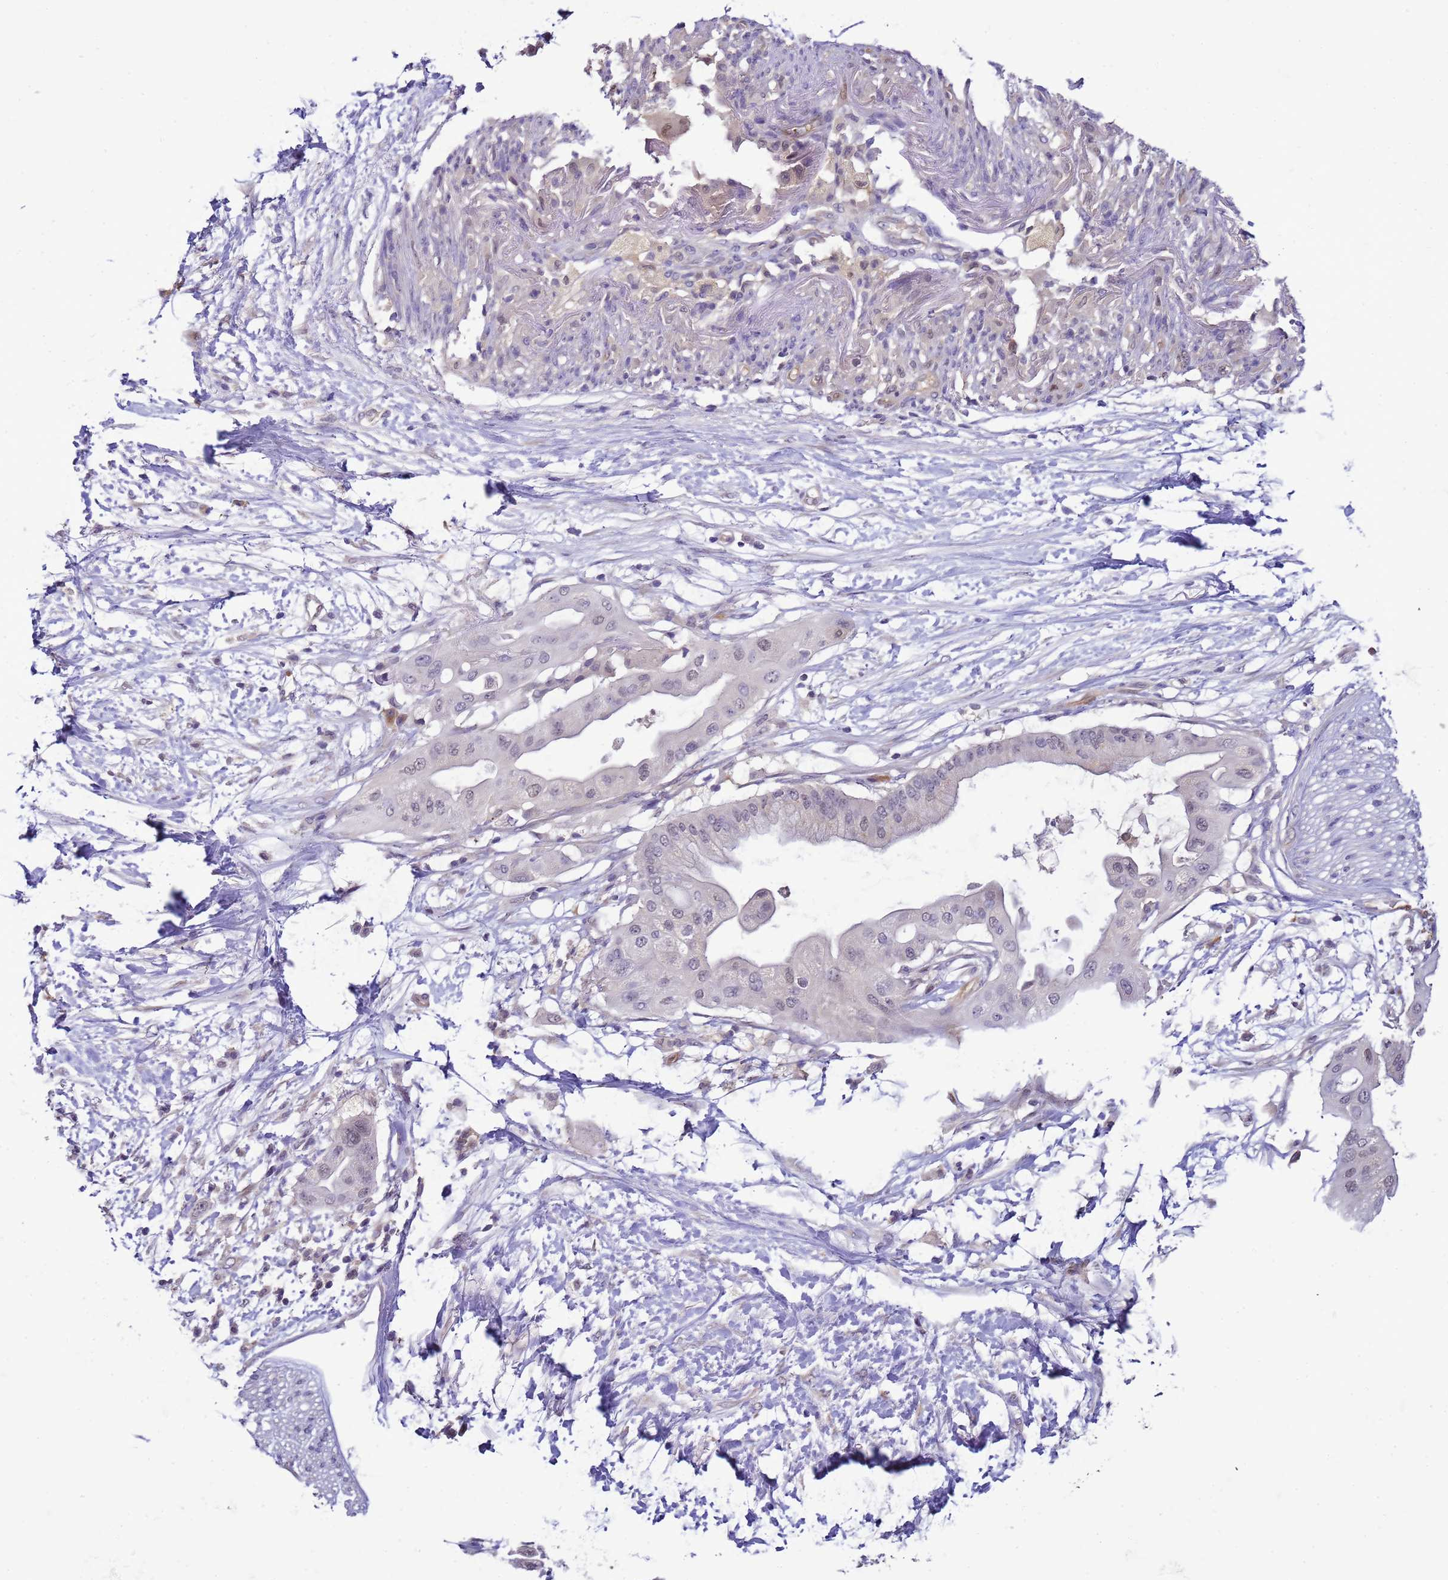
{"staining": {"intensity": "negative", "quantity": "none", "location": "none"}, "tissue": "pancreatic cancer", "cell_type": "Tumor cells", "image_type": "cancer", "snomed": [{"axis": "morphology", "description": "Adenocarcinoma, NOS"}, {"axis": "topography", "description": "Pancreas"}], "caption": "A micrograph of human pancreatic cancer (adenocarcinoma) is negative for staining in tumor cells.", "gene": "DDI2", "patient": {"sex": "male", "age": 68}}